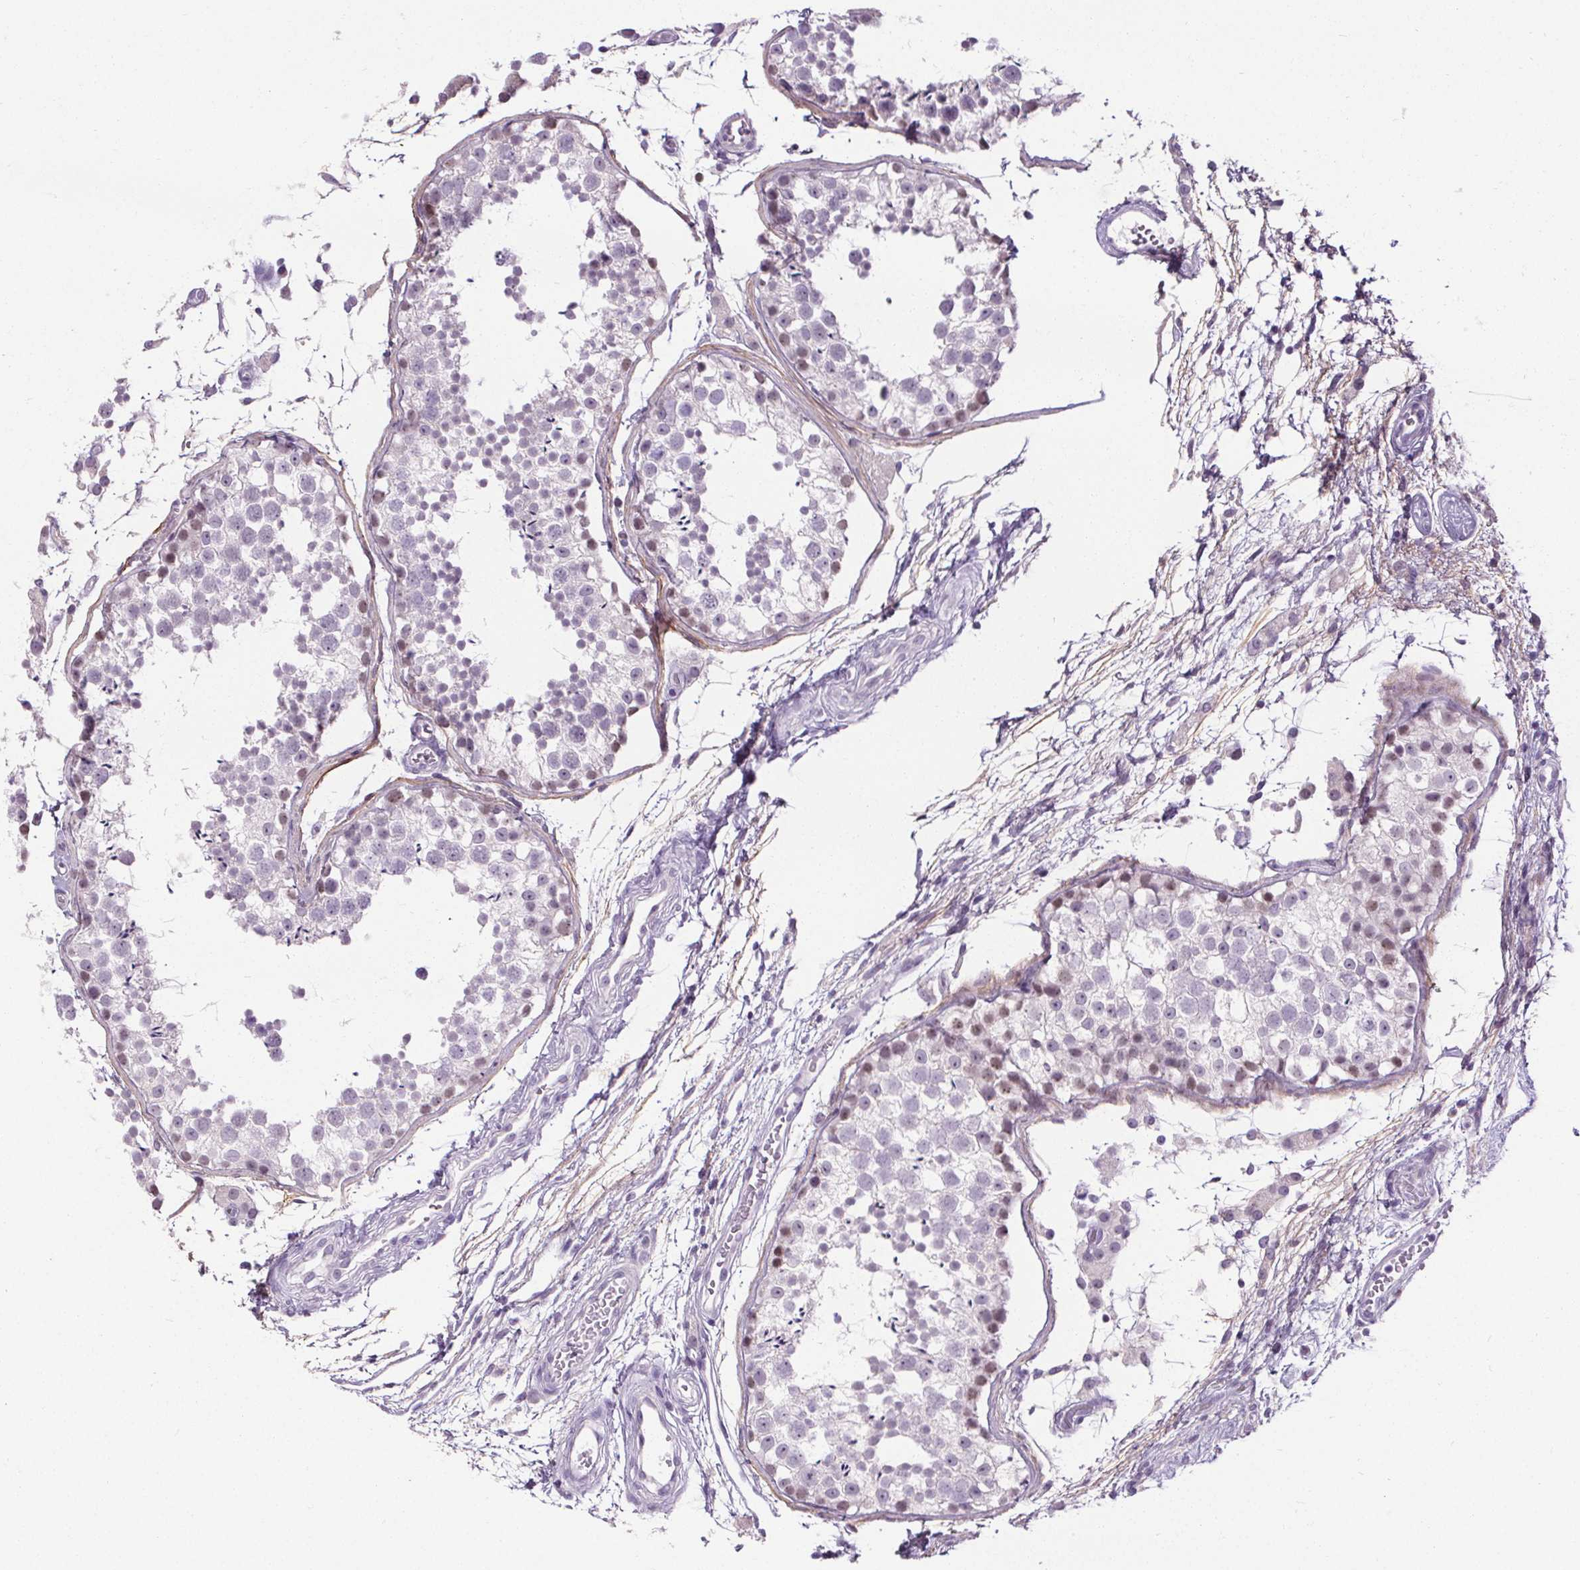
{"staining": {"intensity": "weak", "quantity": "<25%", "location": "nuclear"}, "tissue": "testis", "cell_type": "Cells in seminiferous ducts", "image_type": "normal", "snomed": [{"axis": "morphology", "description": "Normal tissue, NOS"}, {"axis": "morphology", "description": "Seminoma, NOS"}, {"axis": "topography", "description": "Testis"}], "caption": "This is a micrograph of IHC staining of unremarkable testis, which shows no positivity in cells in seminiferous ducts.", "gene": "TMEM240", "patient": {"sex": "male", "age": 29}}